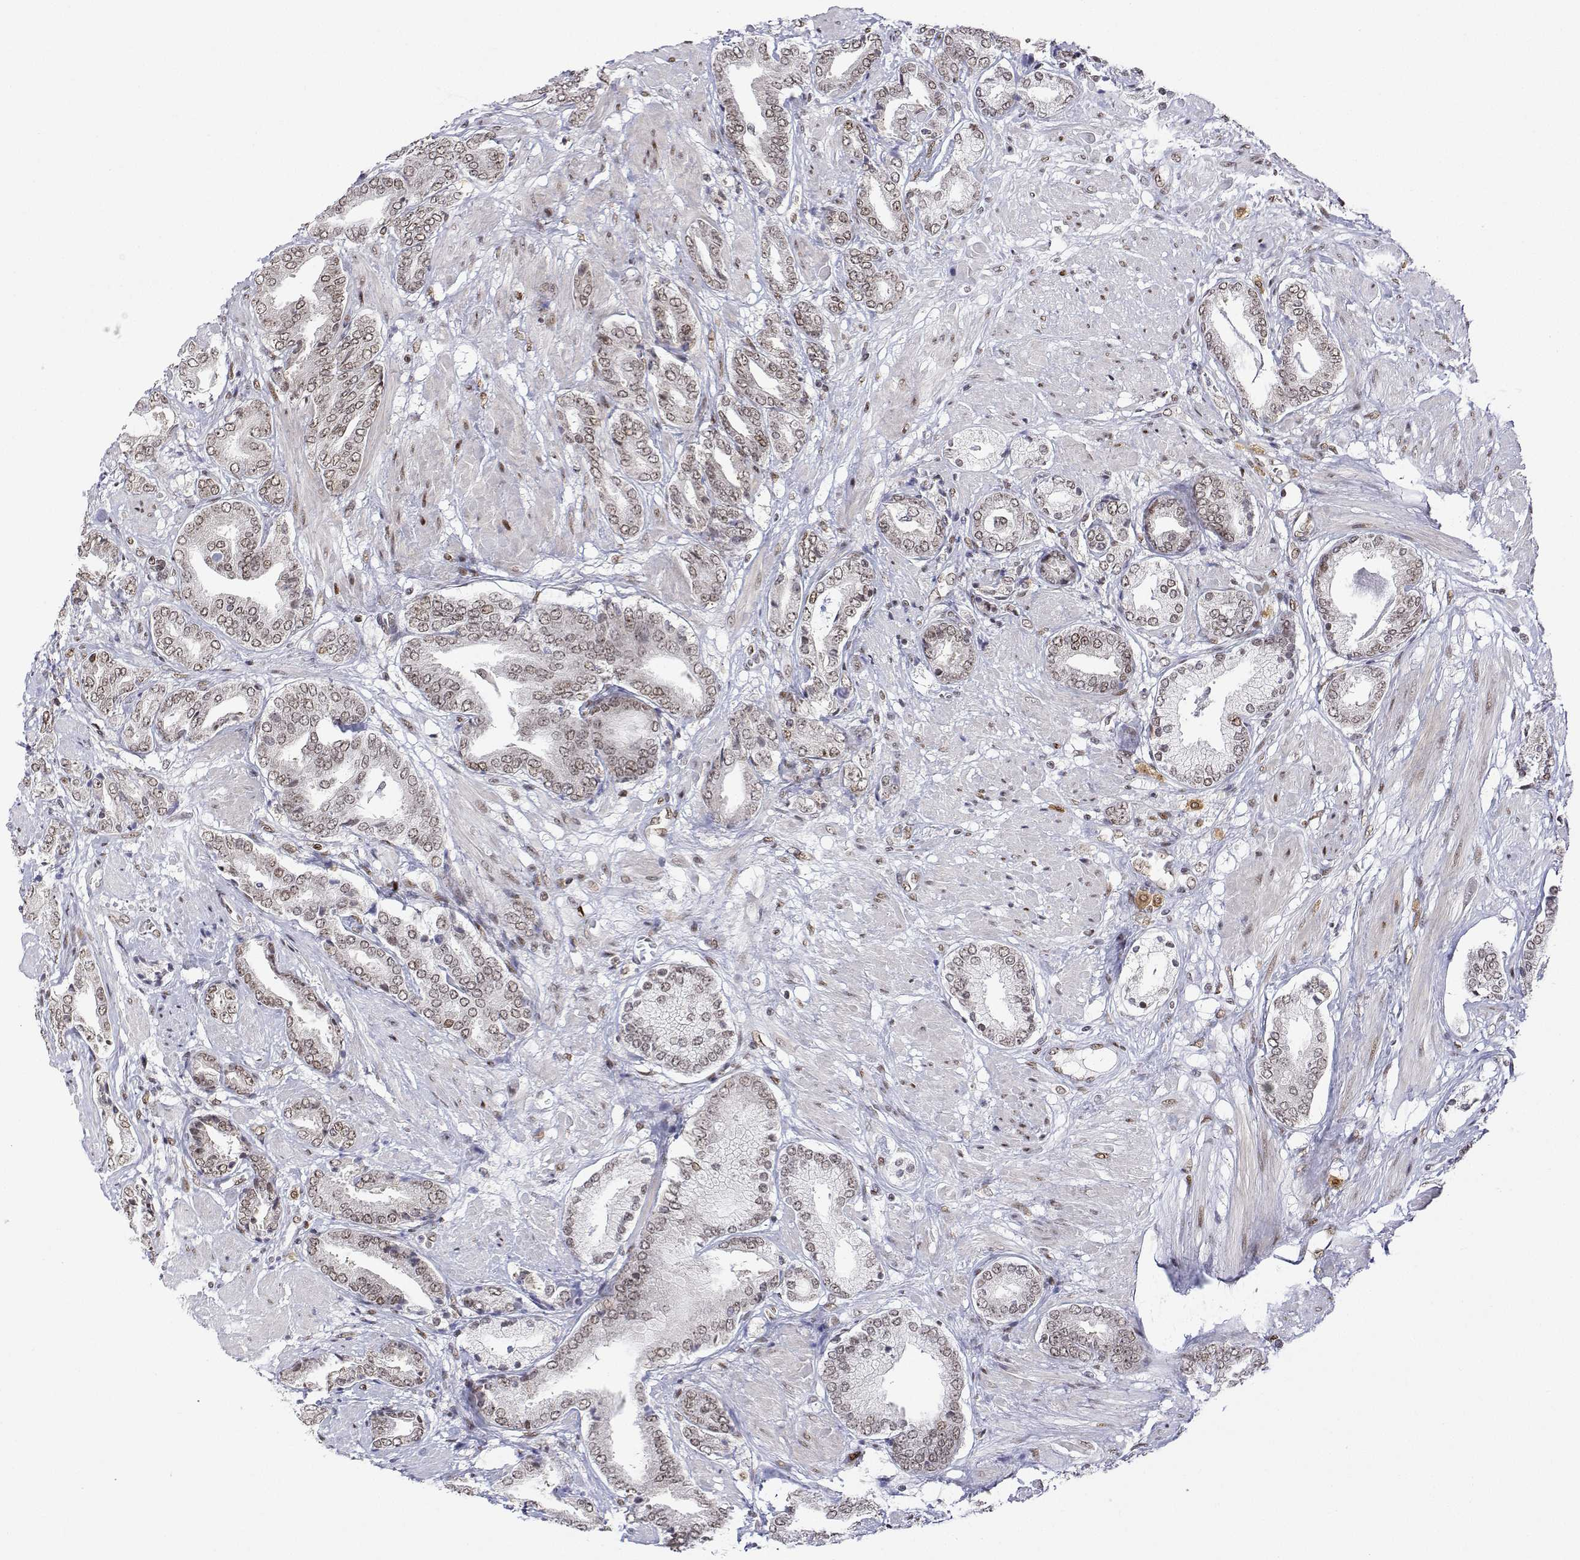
{"staining": {"intensity": "moderate", "quantity": "25%-75%", "location": "nuclear"}, "tissue": "prostate cancer", "cell_type": "Tumor cells", "image_type": "cancer", "snomed": [{"axis": "morphology", "description": "Adenocarcinoma, High grade"}, {"axis": "topography", "description": "Prostate"}], "caption": "Prostate cancer stained for a protein (brown) reveals moderate nuclear positive expression in approximately 25%-75% of tumor cells.", "gene": "XPC", "patient": {"sex": "male", "age": 56}}